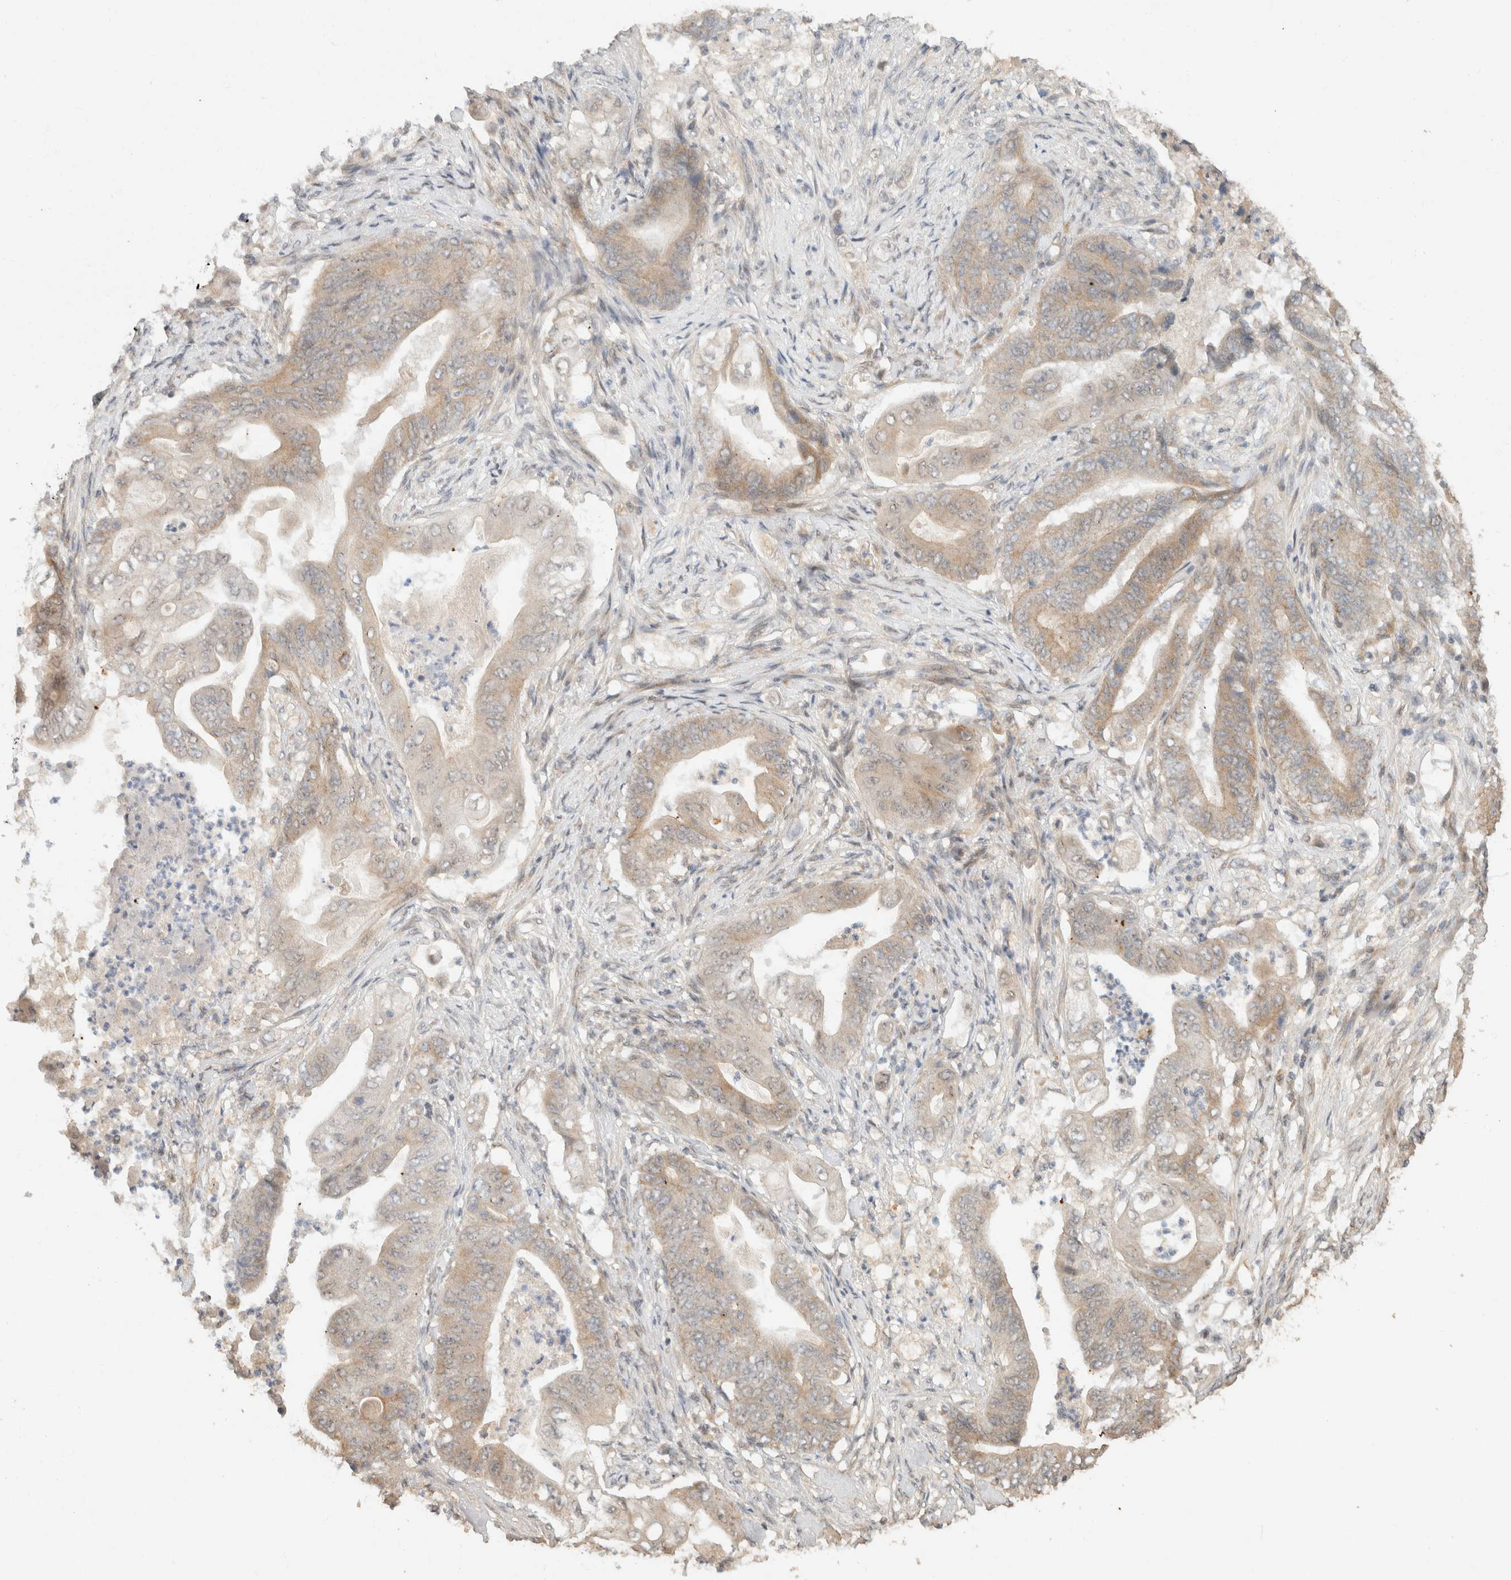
{"staining": {"intensity": "weak", "quantity": "25%-75%", "location": "cytoplasmic/membranous"}, "tissue": "stomach cancer", "cell_type": "Tumor cells", "image_type": "cancer", "snomed": [{"axis": "morphology", "description": "Adenocarcinoma, NOS"}, {"axis": "topography", "description": "Stomach"}], "caption": "Protein staining of stomach adenocarcinoma tissue exhibits weak cytoplasmic/membranous expression in about 25%-75% of tumor cells.", "gene": "TACC1", "patient": {"sex": "female", "age": 73}}